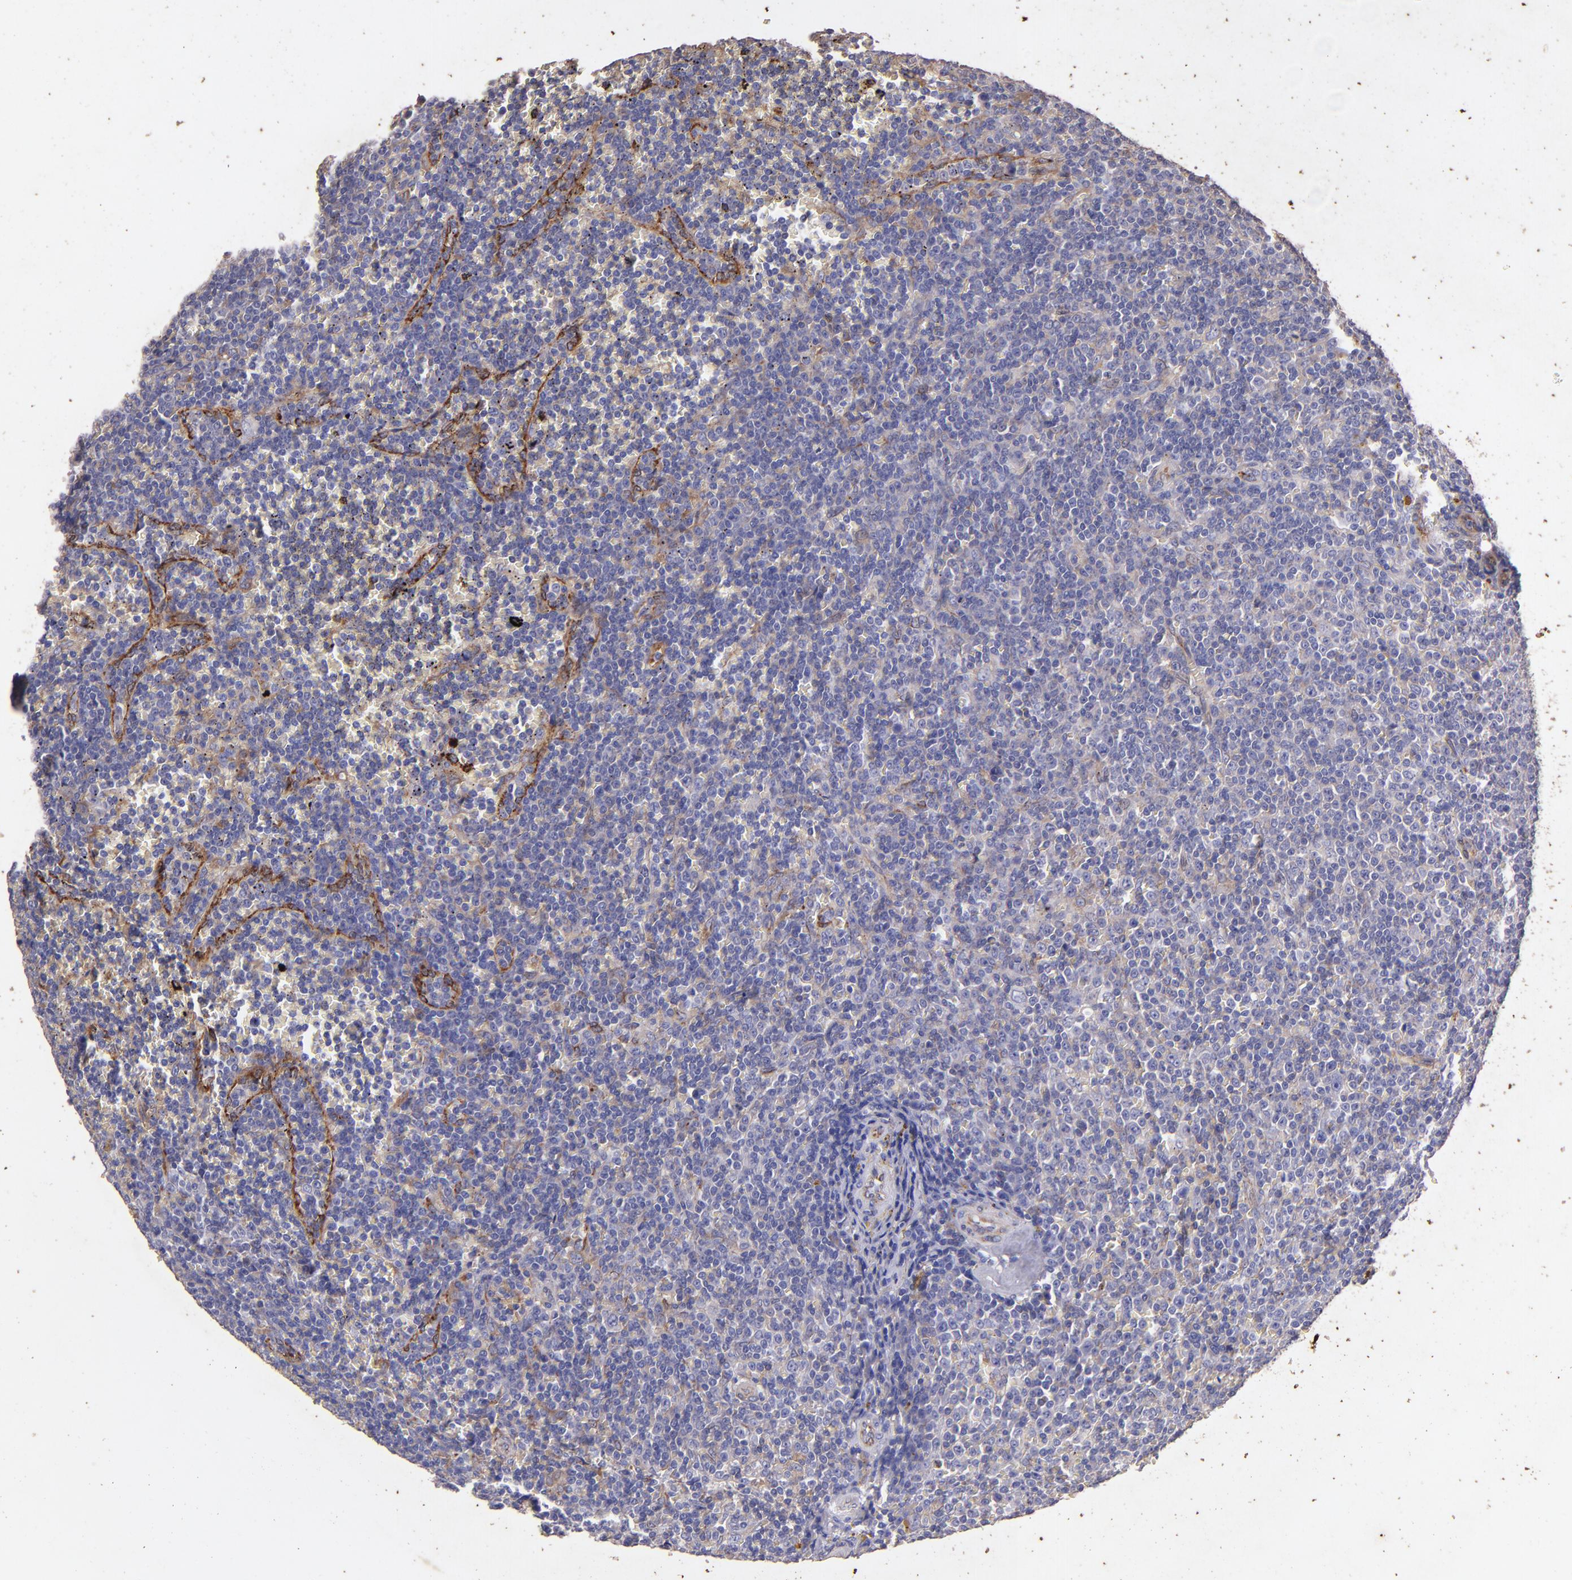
{"staining": {"intensity": "weak", "quantity": "25%-75%", "location": "cytoplasmic/membranous"}, "tissue": "lymphoma", "cell_type": "Tumor cells", "image_type": "cancer", "snomed": [{"axis": "morphology", "description": "Malignant lymphoma, non-Hodgkin's type, Low grade"}, {"axis": "topography", "description": "Spleen"}], "caption": "An immunohistochemistry (IHC) image of neoplastic tissue is shown. Protein staining in brown highlights weak cytoplasmic/membranous positivity in lymphoma within tumor cells.", "gene": "RET", "patient": {"sex": "male", "age": 80}}